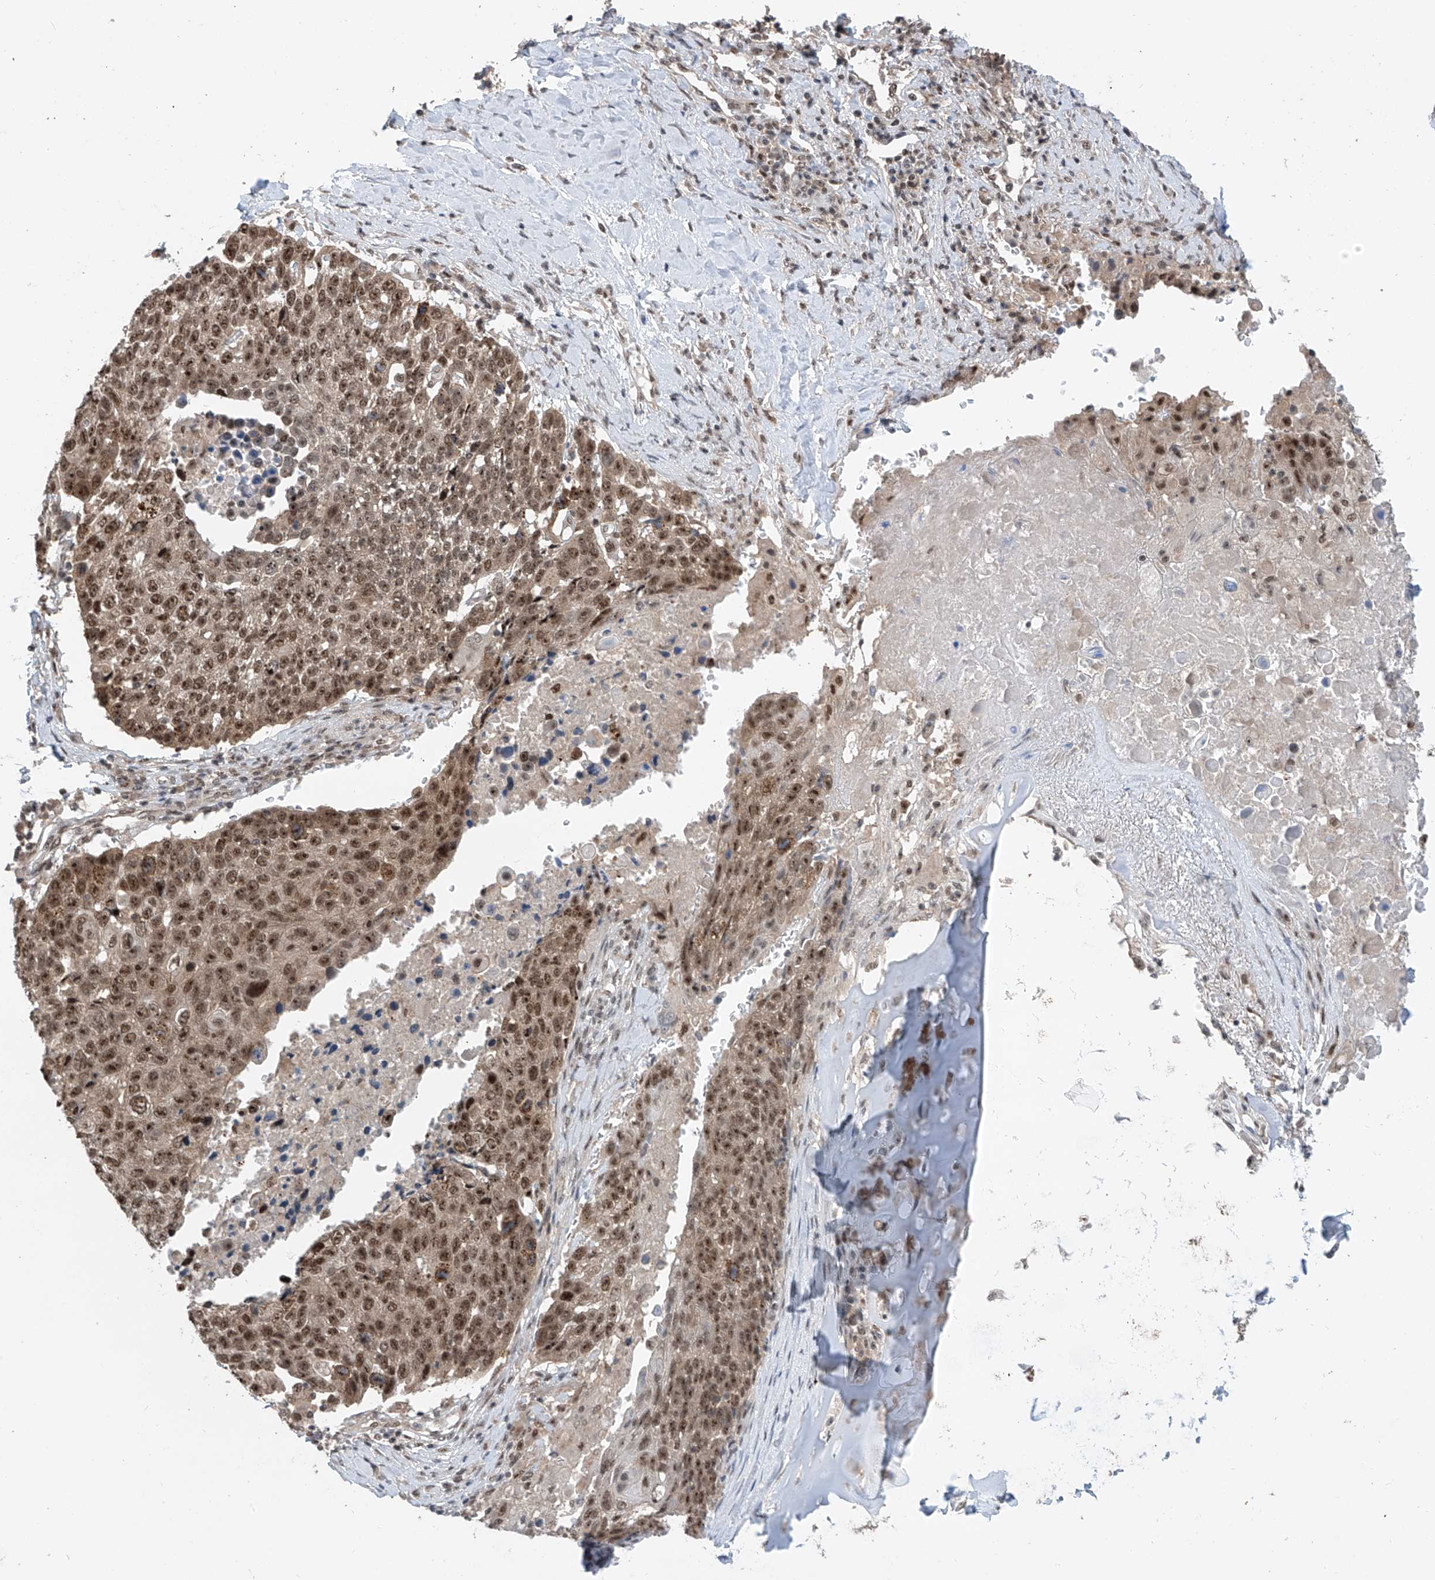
{"staining": {"intensity": "moderate", "quantity": ">75%", "location": "nuclear"}, "tissue": "lung cancer", "cell_type": "Tumor cells", "image_type": "cancer", "snomed": [{"axis": "morphology", "description": "Squamous cell carcinoma, NOS"}, {"axis": "topography", "description": "Lung"}], "caption": "Immunohistochemistry staining of lung squamous cell carcinoma, which displays medium levels of moderate nuclear positivity in about >75% of tumor cells indicating moderate nuclear protein expression. The staining was performed using DAB (3,3'-diaminobenzidine) (brown) for protein detection and nuclei were counterstained in hematoxylin (blue).", "gene": "RPAIN", "patient": {"sex": "male", "age": 66}}